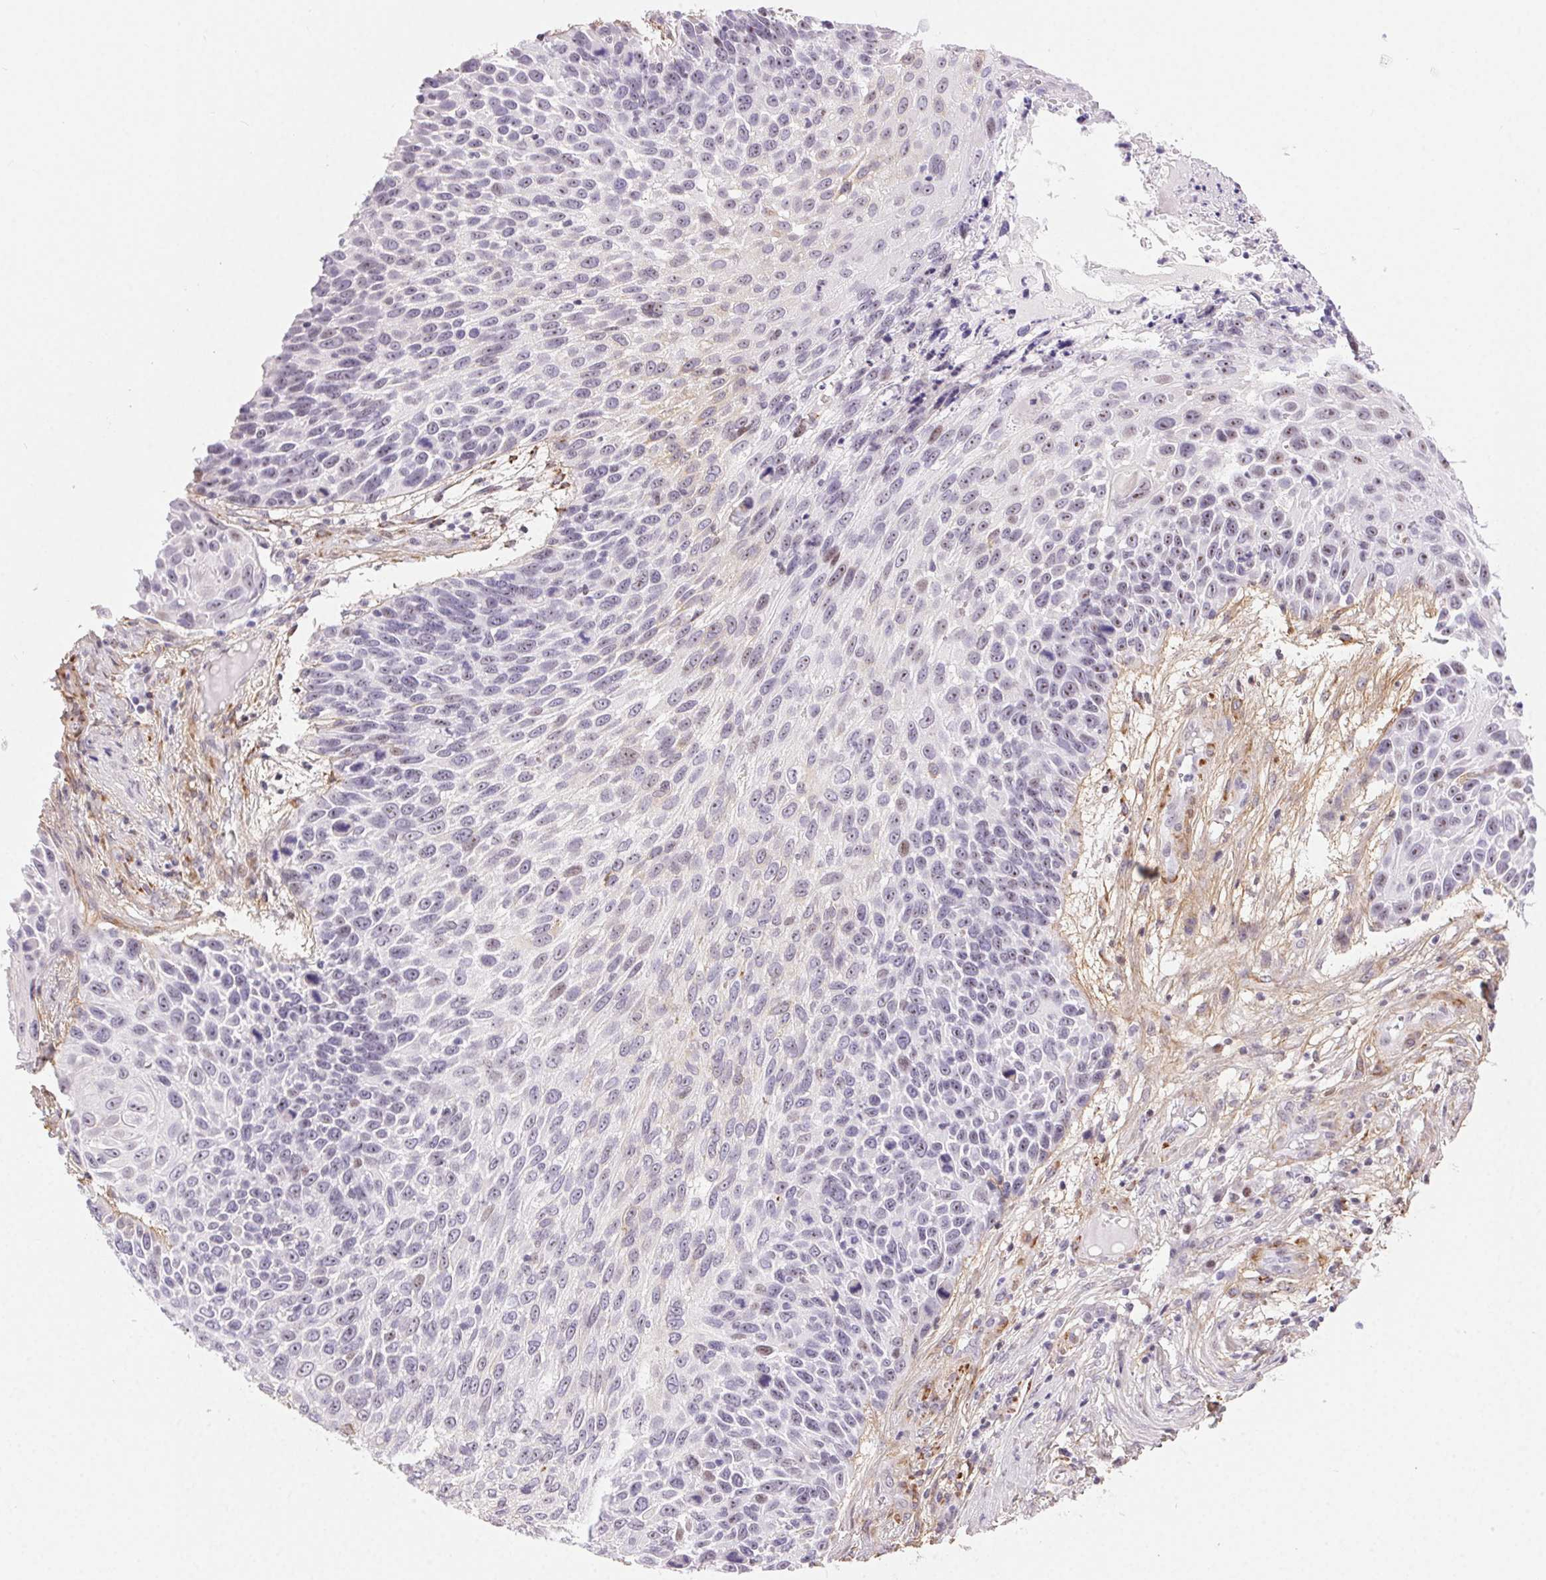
{"staining": {"intensity": "weak", "quantity": "<25%", "location": "nuclear"}, "tissue": "skin cancer", "cell_type": "Tumor cells", "image_type": "cancer", "snomed": [{"axis": "morphology", "description": "Squamous cell carcinoma, NOS"}, {"axis": "topography", "description": "Skin"}], "caption": "Tumor cells are negative for protein expression in human skin cancer (squamous cell carcinoma).", "gene": "PDZD2", "patient": {"sex": "male", "age": 92}}